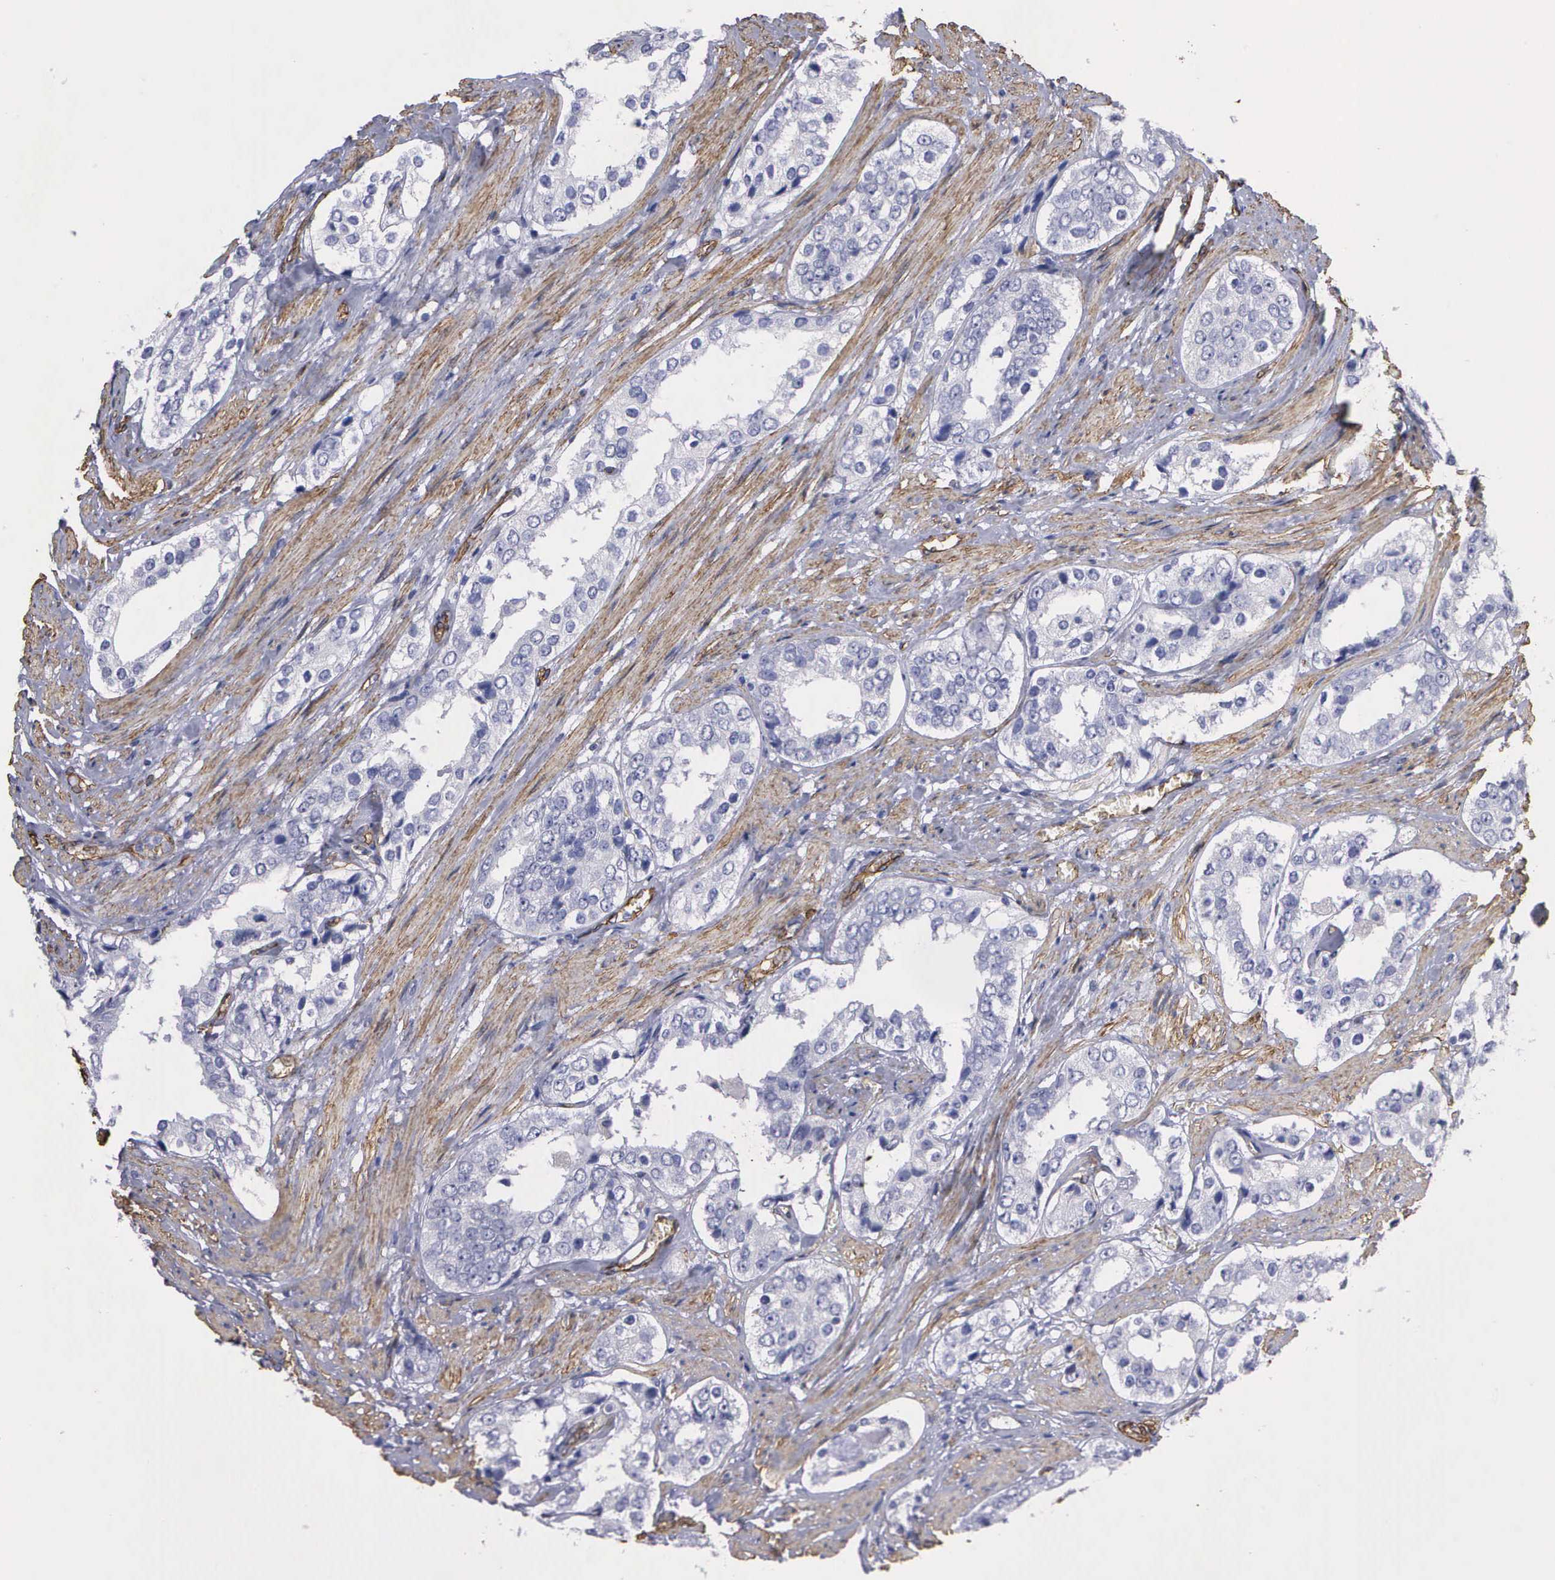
{"staining": {"intensity": "negative", "quantity": "none", "location": "none"}, "tissue": "prostate cancer", "cell_type": "Tumor cells", "image_type": "cancer", "snomed": [{"axis": "morphology", "description": "Adenocarcinoma, Medium grade"}, {"axis": "topography", "description": "Prostate"}], "caption": "This photomicrograph is of prostate cancer stained with immunohistochemistry (IHC) to label a protein in brown with the nuclei are counter-stained blue. There is no positivity in tumor cells.", "gene": "MAGEB10", "patient": {"sex": "male", "age": 73}}